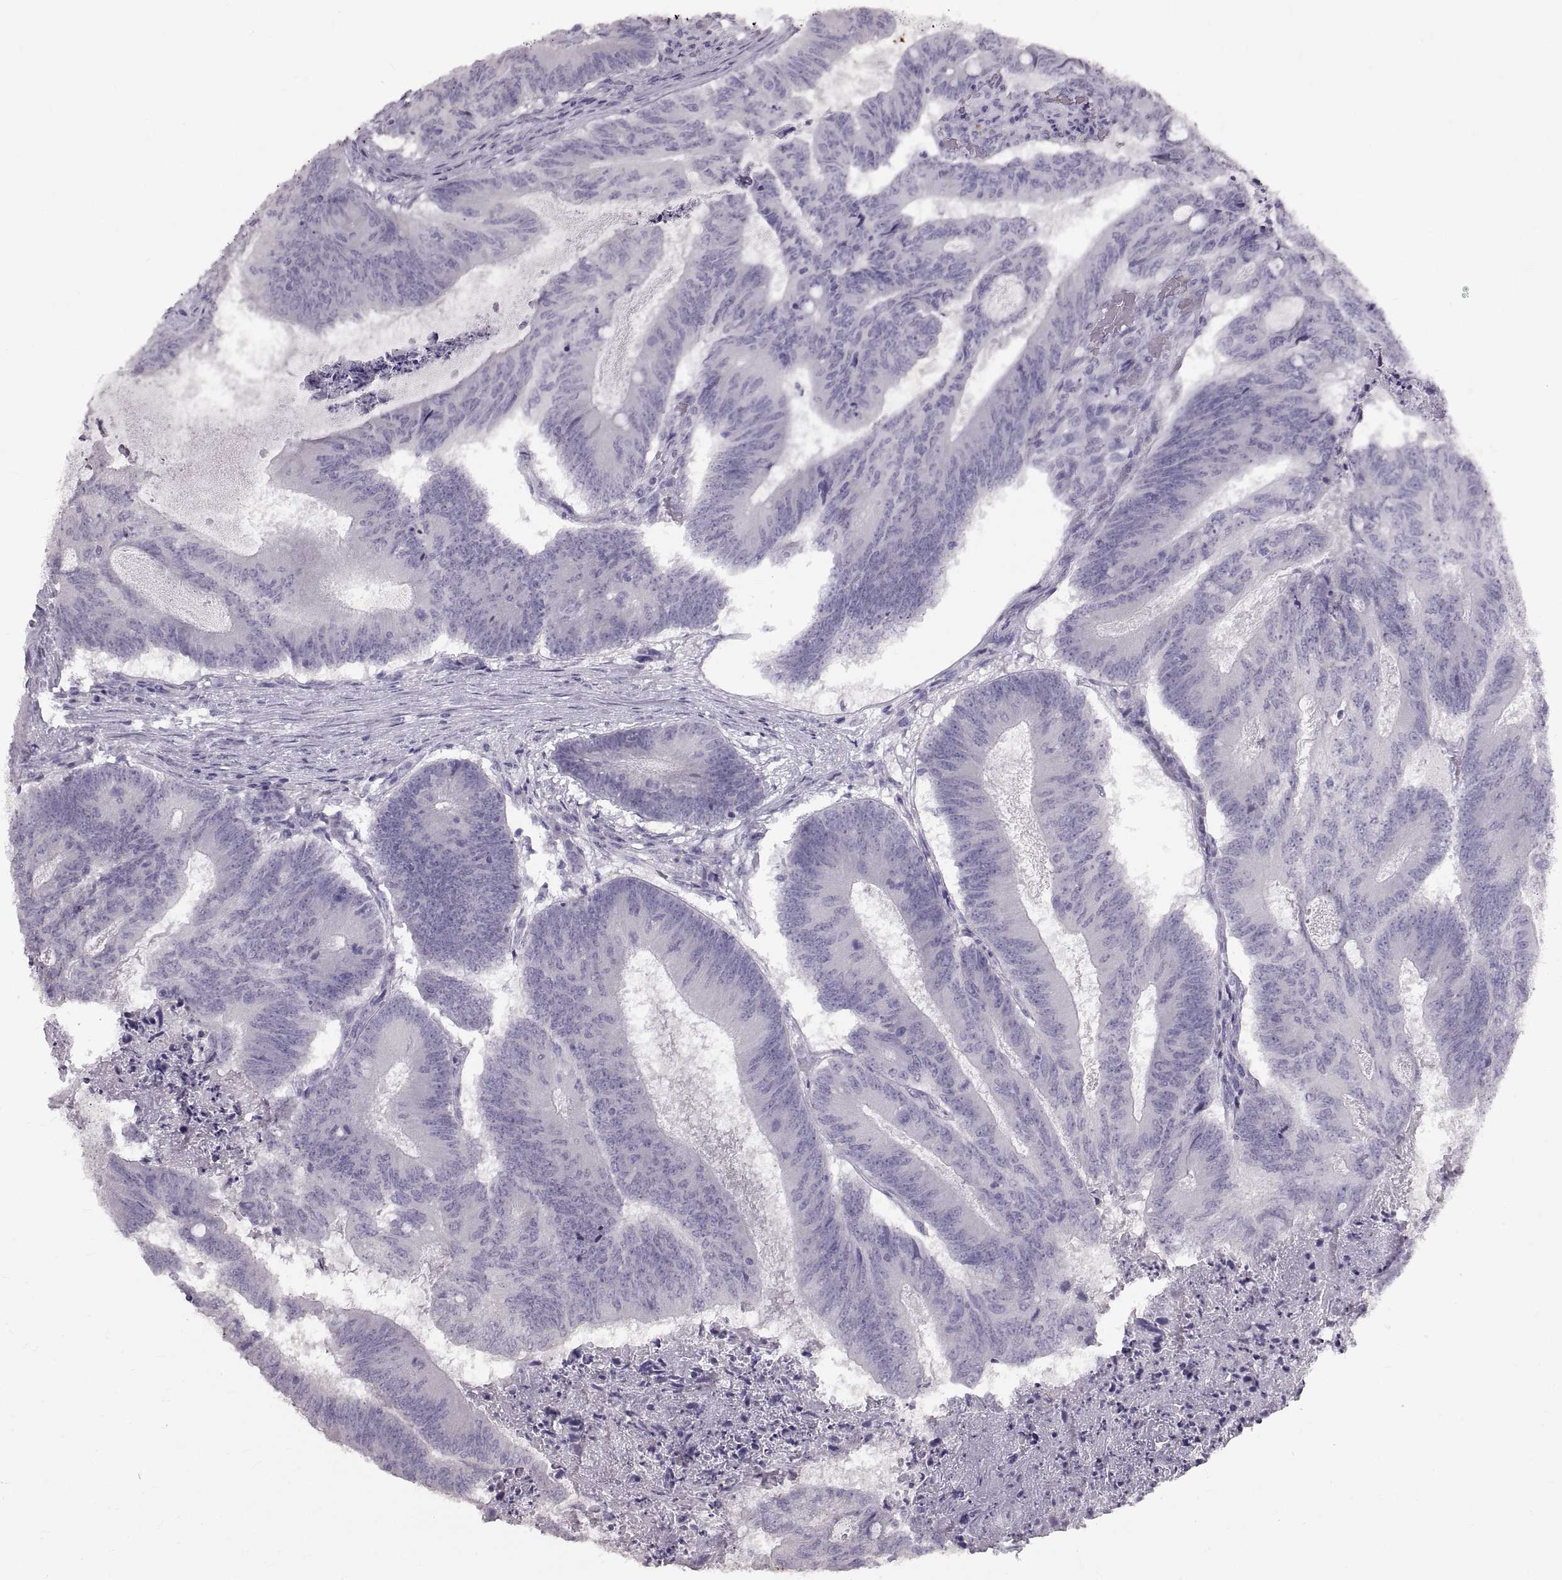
{"staining": {"intensity": "negative", "quantity": "none", "location": "none"}, "tissue": "colorectal cancer", "cell_type": "Tumor cells", "image_type": "cancer", "snomed": [{"axis": "morphology", "description": "Adenocarcinoma, NOS"}, {"axis": "topography", "description": "Colon"}], "caption": "Tumor cells show no significant positivity in colorectal adenocarcinoma.", "gene": "SPACDR", "patient": {"sex": "female", "age": 70}}